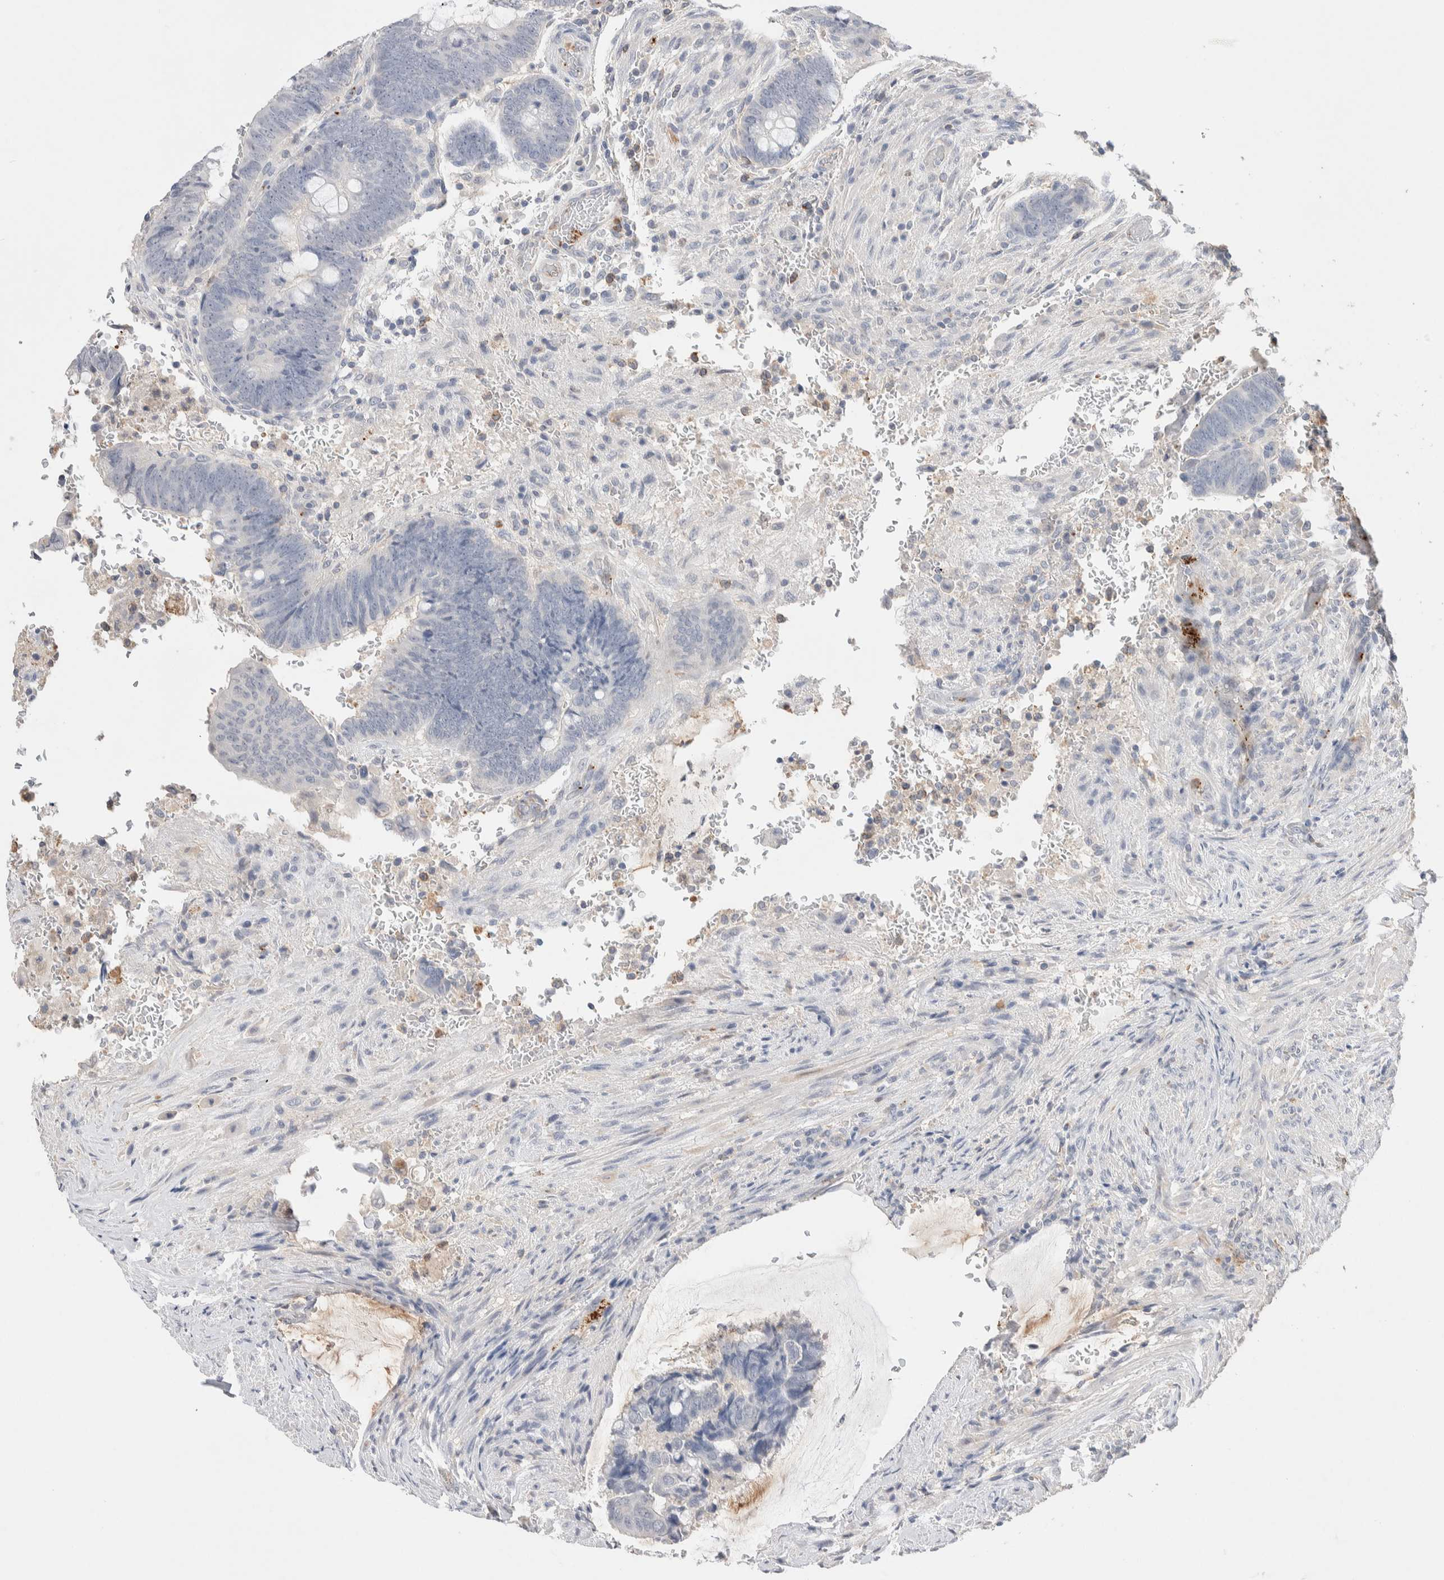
{"staining": {"intensity": "negative", "quantity": "none", "location": "none"}, "tissue": "colorectal cancer", "cell_type": "Tumor cells", "image_type": "cancer", "snomed": [{"axis": "morphology", "description": "Normal tissue, NOS"}, {"axis": "morphology", "description": "Adenocarcinoma, NOS"}, {"axis": "topography", "description": "Rectum"}], "caption": "Photomicrograph shows no significant protein positivity in tumor cells of colorectal cancer.", "gene": "FFAR2", "patient": {"sex": "male", "age": 92}}